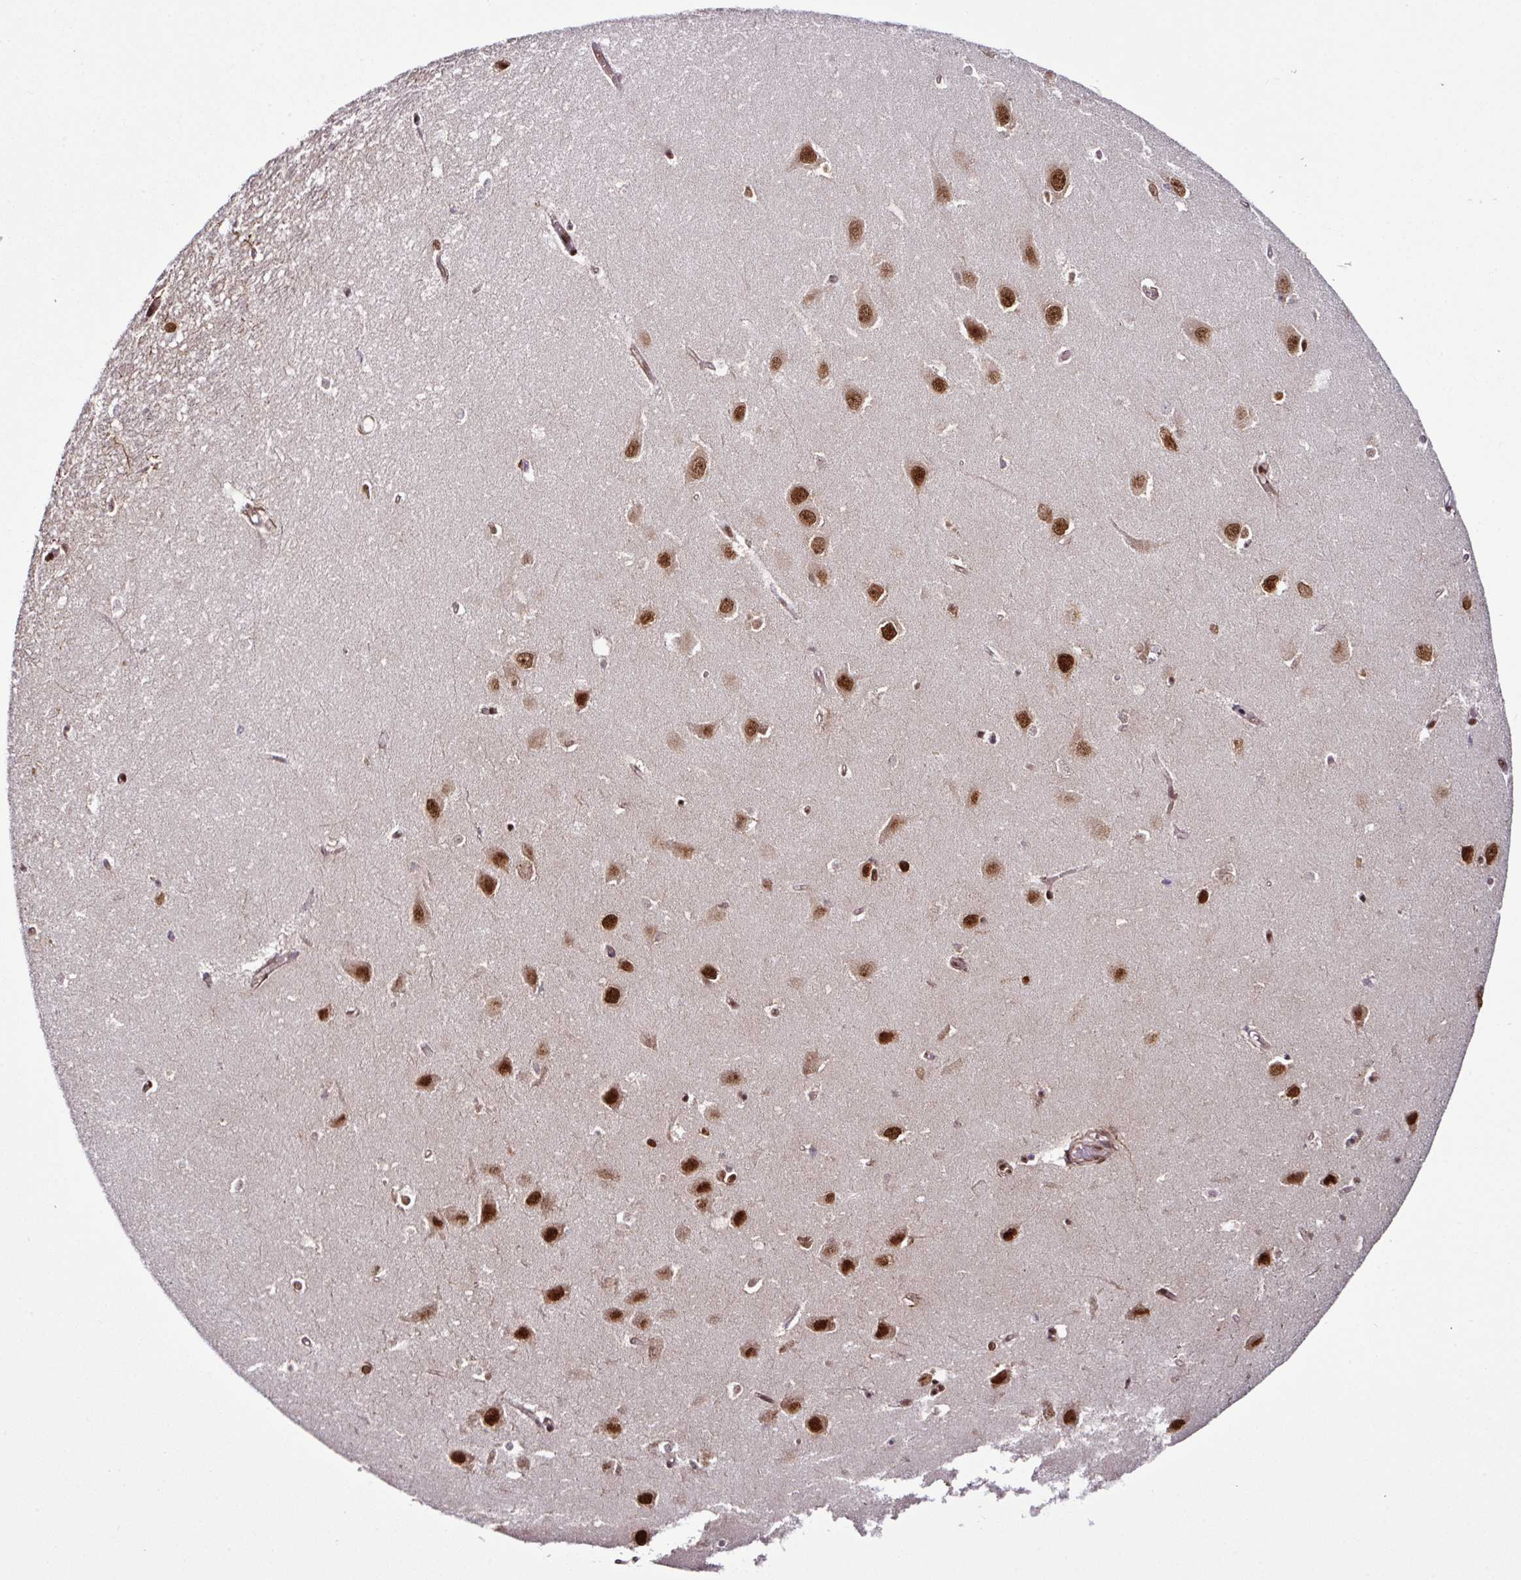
{"staining": {"intensity": "strong", "quantity": "25%-75%", "location": "nuclear"}, "tissue": "hippocampus", "cell_type": "Glial cells", "image_type": "normal", "snomed": [{"axis": "morphology", "description": "Normal tissue, NOS"}, {"axis": "topography", "description": "Hippocampus"}], "caption": "Immunohistochemical staining of normal human hippocampus exhibits strong nuclear protein expression in about 25%-75% of glial cells. Immunohistochemistry (ihc) stains the protein of interest in brown and the nuclei are stained blue.", "gene": "MORF4L2", "patient": {"sex": "female", "age": 64}}